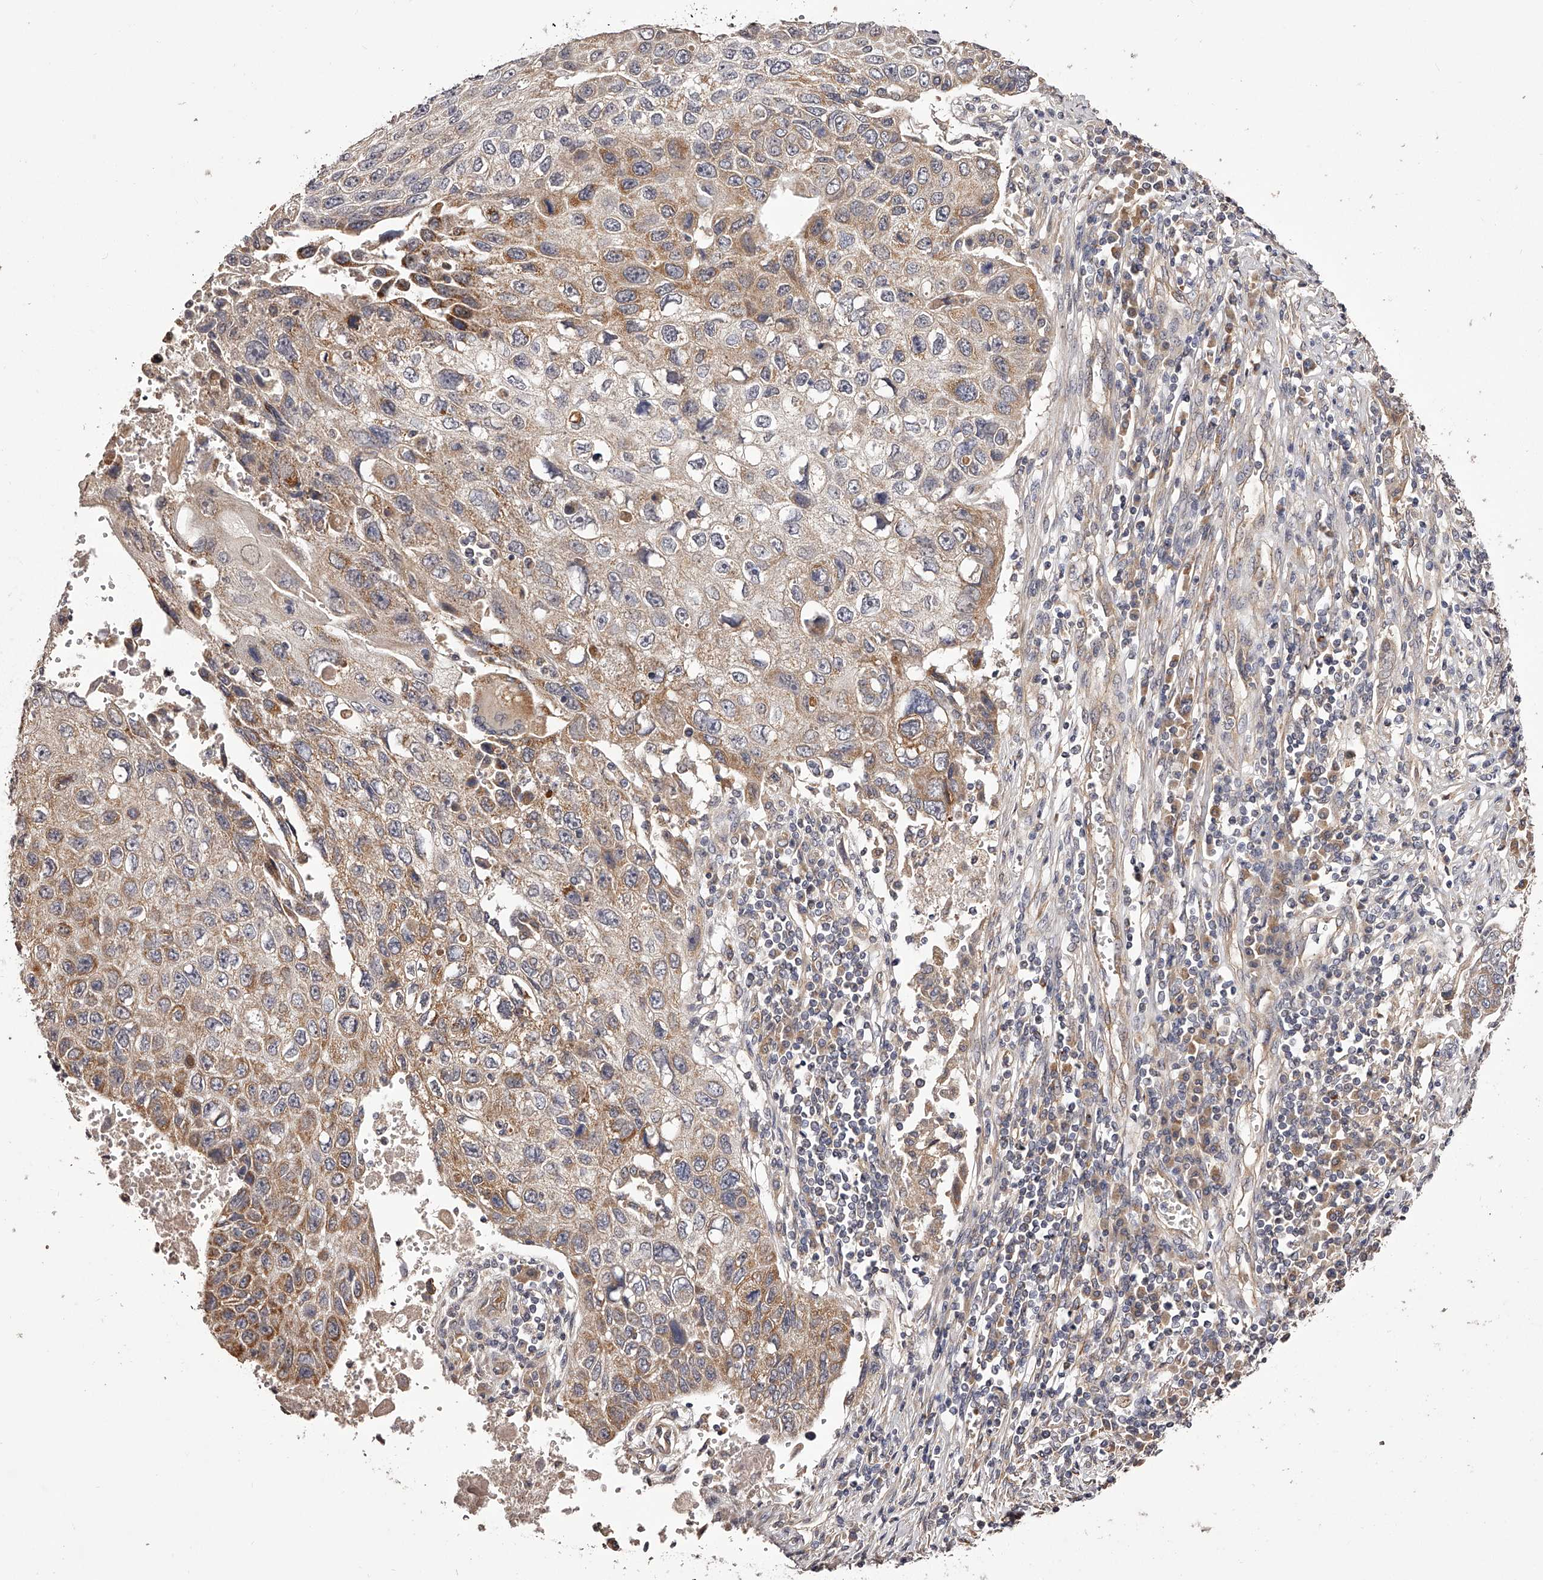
{"staining": {"intensity": "moderate", "quantity": ">75%", "location": "cytoplasmic/membranous"}, "tissue": "lung cancer", "cell_type": "Tumor cells", "image_type": "cancer", "snomed": [{"axis": "morphology", "description": "Squamous cell carcinoma, NOS"}, {"axis": "topography", "description": "Lung"}], "caption": "Immunohistochemistry photomicrograph of human squamous cell carcinoma (lung) stained for a protein (brown), which shows medium levels of moderate cytoplasmic/membranous staining in about >75% of tumor cells.", "gene": "ODF2L", "patient": {"sex": "male", "age": 61}}